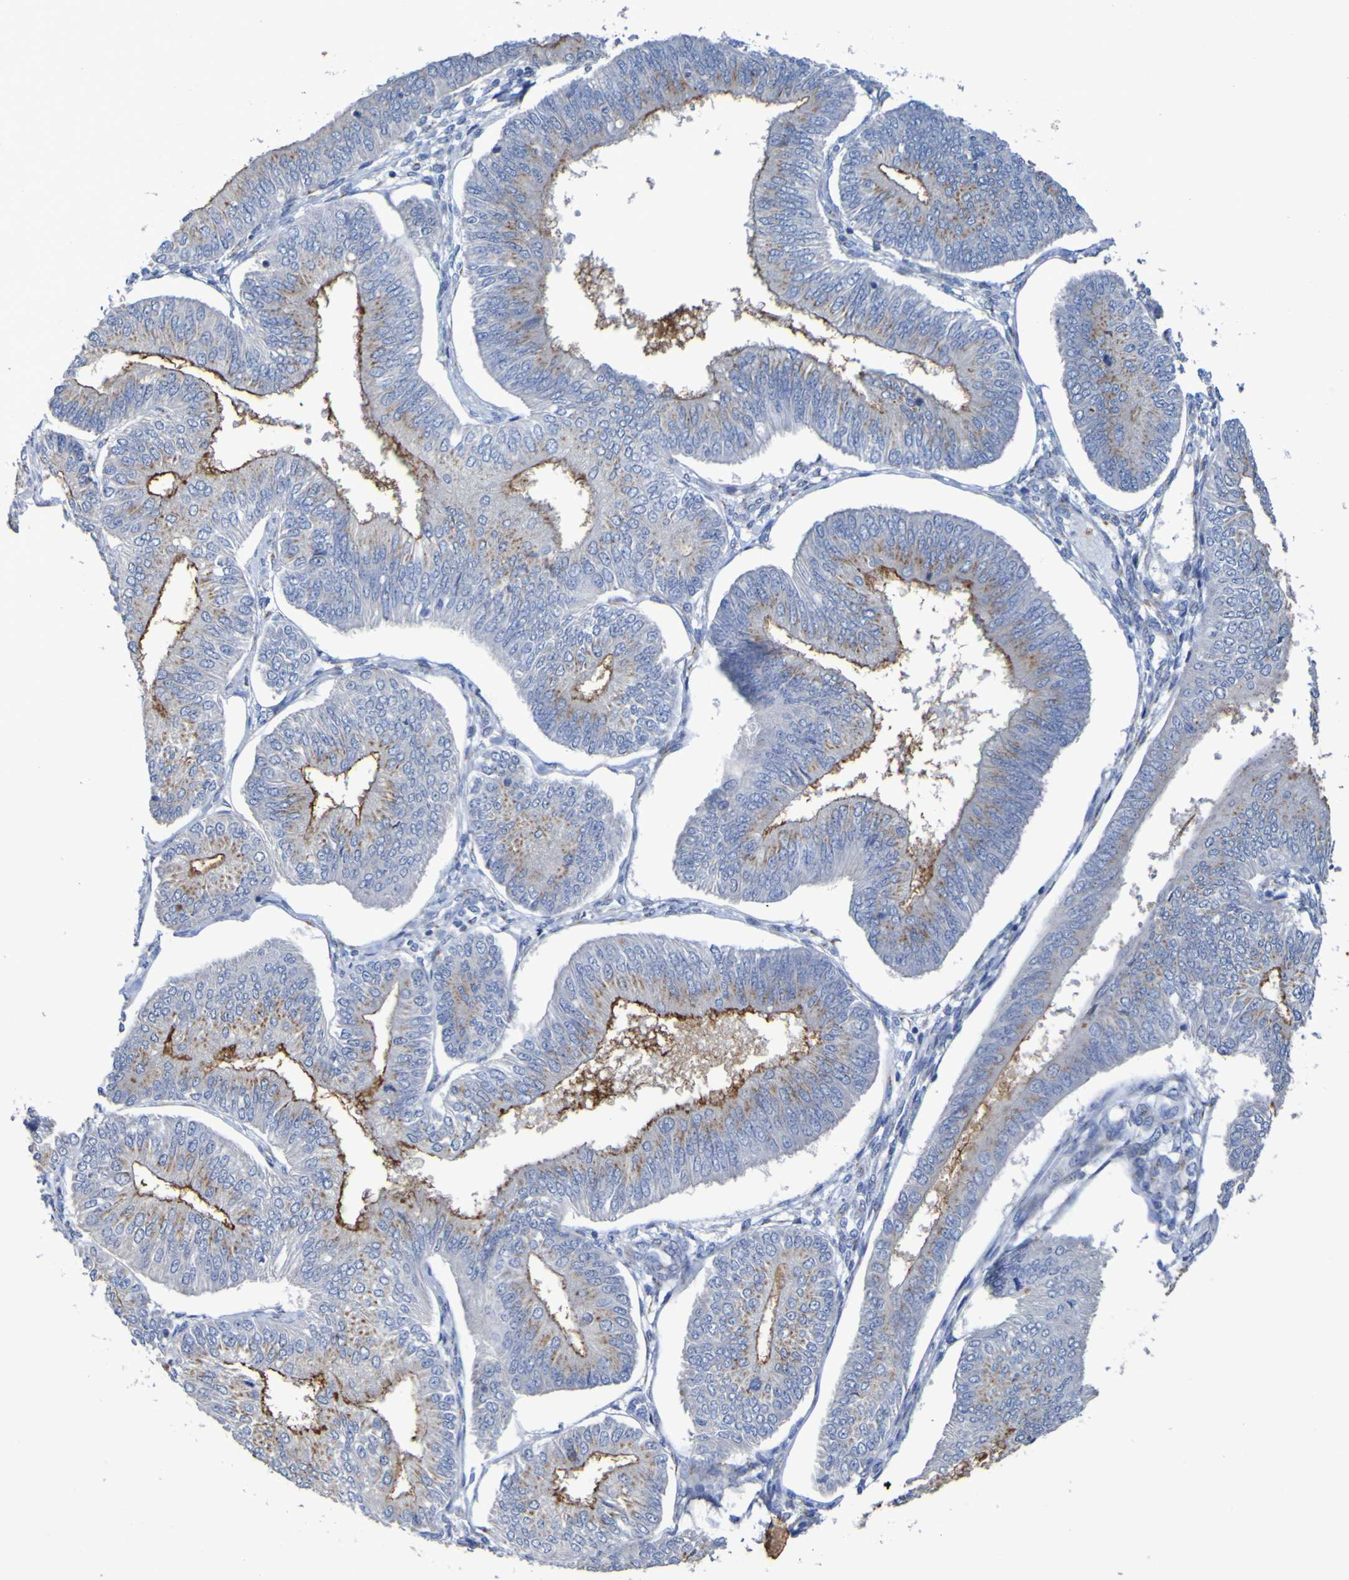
{"staining": {"intensity": "moderate", "quantity": ">75%", "location": "cytoplasmic/membranous"}, "tissue": "endometrial cancer", "cell_type": "Tumor cells", "image_type": "cancer", "snomed": [{"axis": "morphology", "description": "Adenocarcinoma, NOS"}, {"axis": "topography", "description": "Endometrium"}], "caption": "Moderate cytoplasmic/membranous positivity is present in about >75% of tumor cells in endometrial adenocarcinoma.", "gene": "C11orf24", "patient": {"sex": "female", "age": 58}}